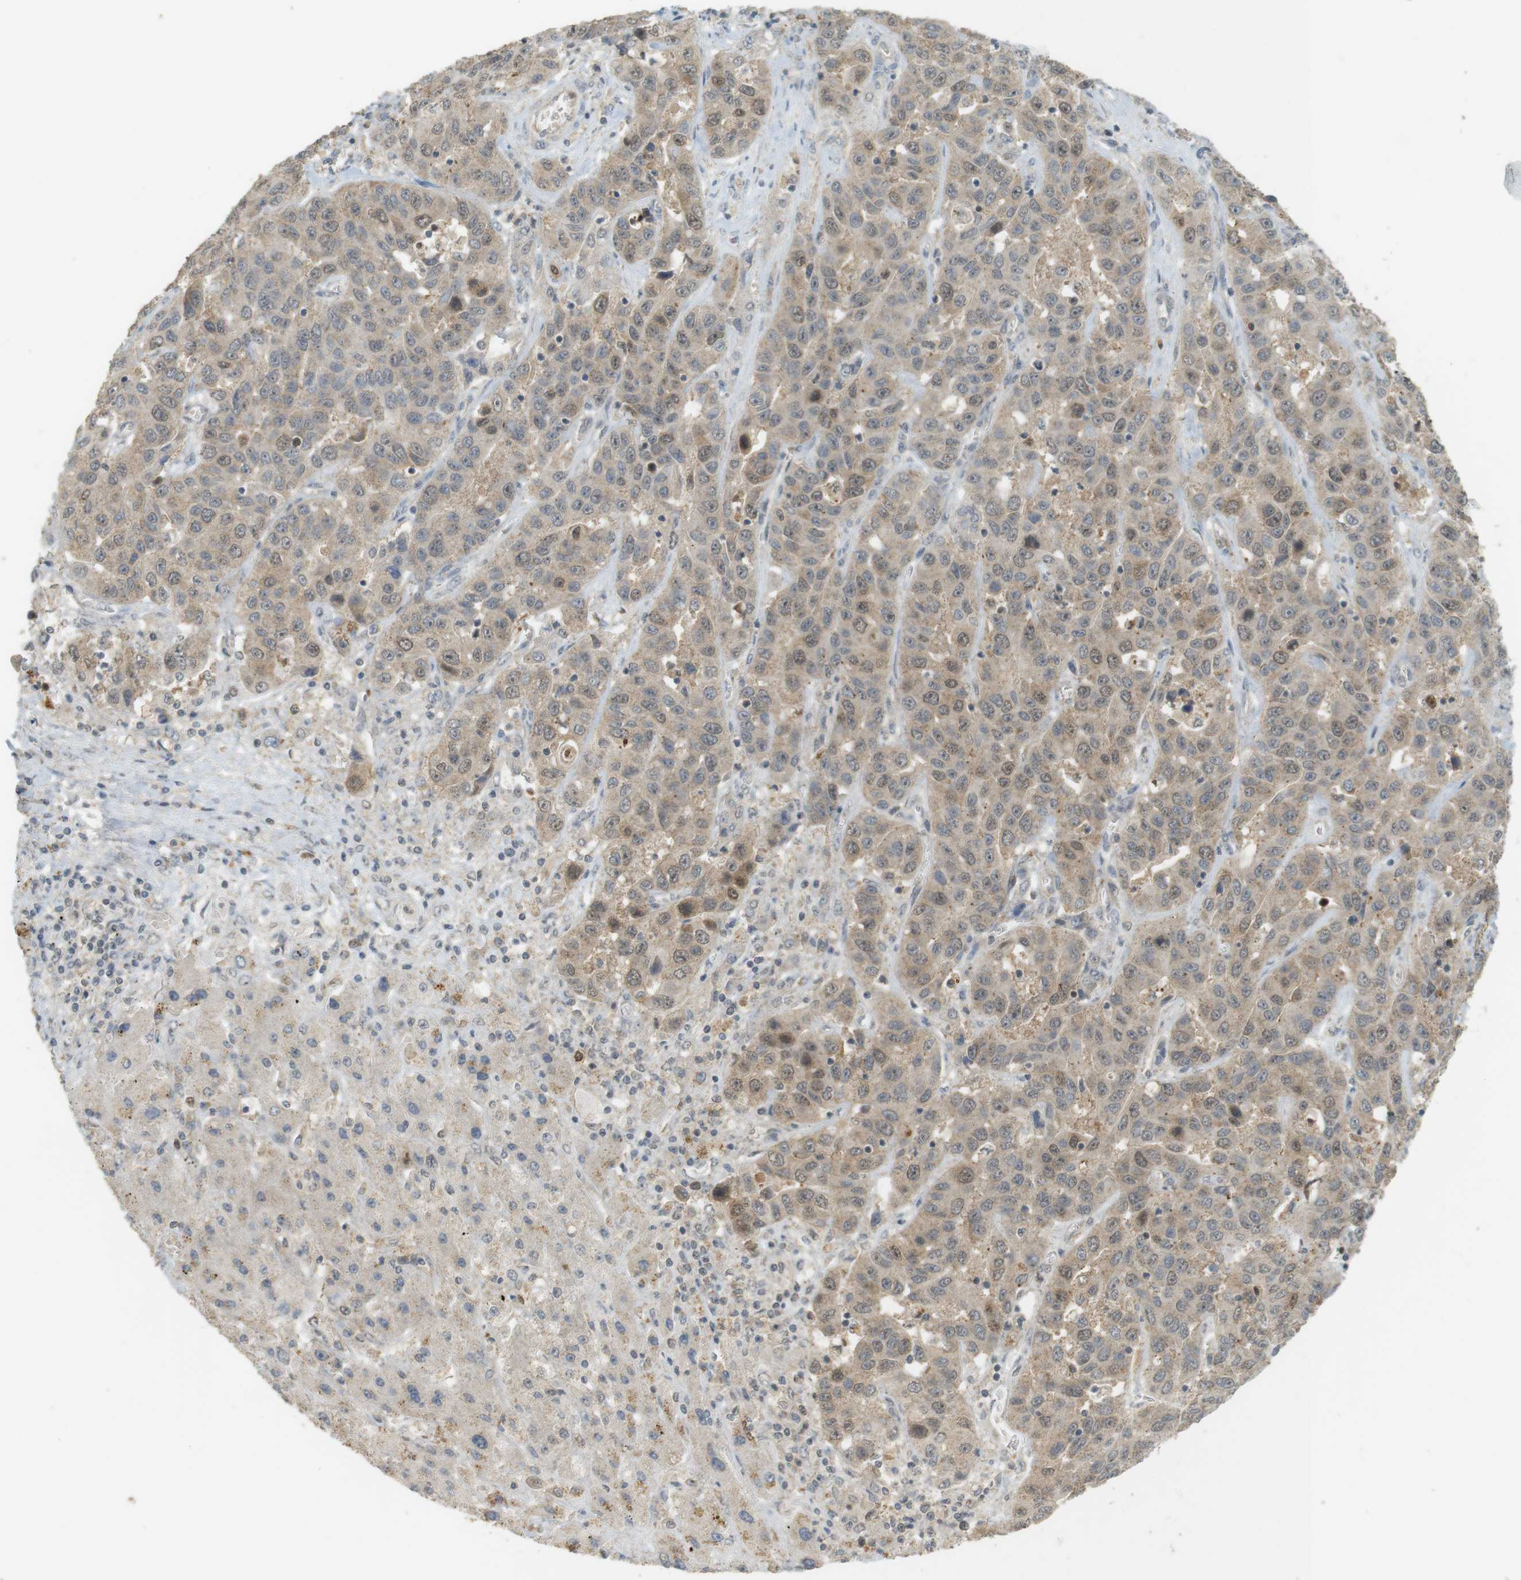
{"staining": {"intensity": "weak", "quantity": "25%-75%", "location": "cytoplasmic/membranous"}, "tissue": "liver cancer", "cell_type": "Tumor cells", "image_type": "cancer", "snomed": [{"axis": "morphology", "description": "Cholangiocarcinoma"}, {"axis": "topography", "description": "Liver"}], "caption": "Human liver cancer (cholangiocarcinoma) stained for a protein (brown) displays weak cytoplasmic/membranous positive positivity in about 25%-75% of tumor cells.", "gene": "TTK", "patient": {"sex": "female", "age": 52}}